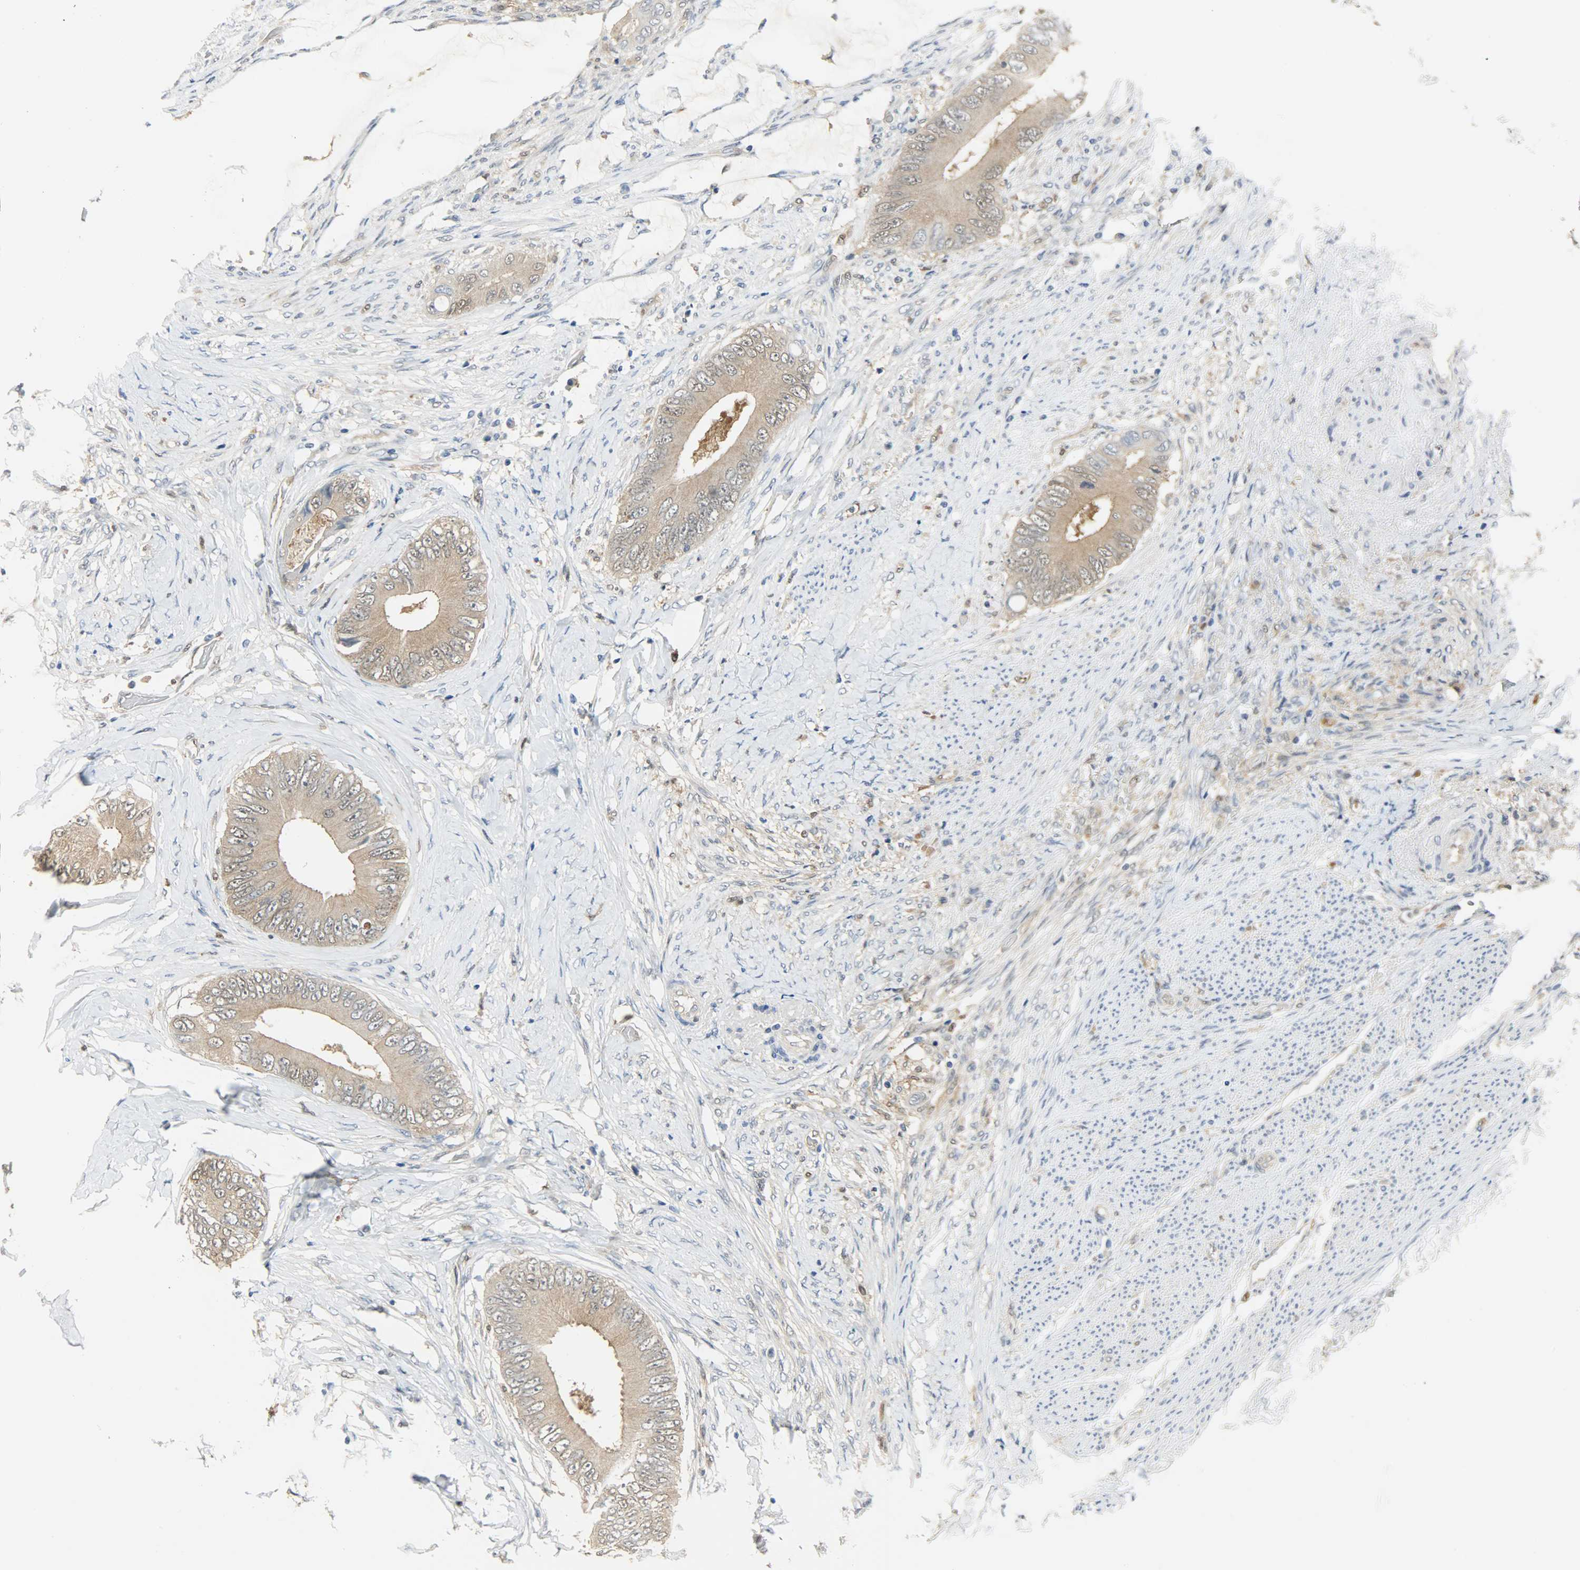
{"staining": {"intensity": "moderate", "quantity": ">75%", "location": "cytoplasmic/membranous,nuclear"}, "tissue": "colorectal cancer", "cell_type": "Tumor cells", "image_type": "cancer", "snomed": [{"axis": "morphology", "description": "Normal tissue, NOS"}, {"axis": "morphology", "description": "Adenocarcinoma, NOS"}, {"axis": "topography", "description": "Rectum"}, {"axis": "topography", "description": "Peripheral nerve tissue"}], "caption": "This is a photomicrograph of immunohistochemistry (IHC) staining of colorectal cancer, which shows moderate expression in the cytoplasmic/membranous and nuclear of tumor cells.", "gene": "EIF4EBP1", "patient": {"sex": "female", "age": 77}}